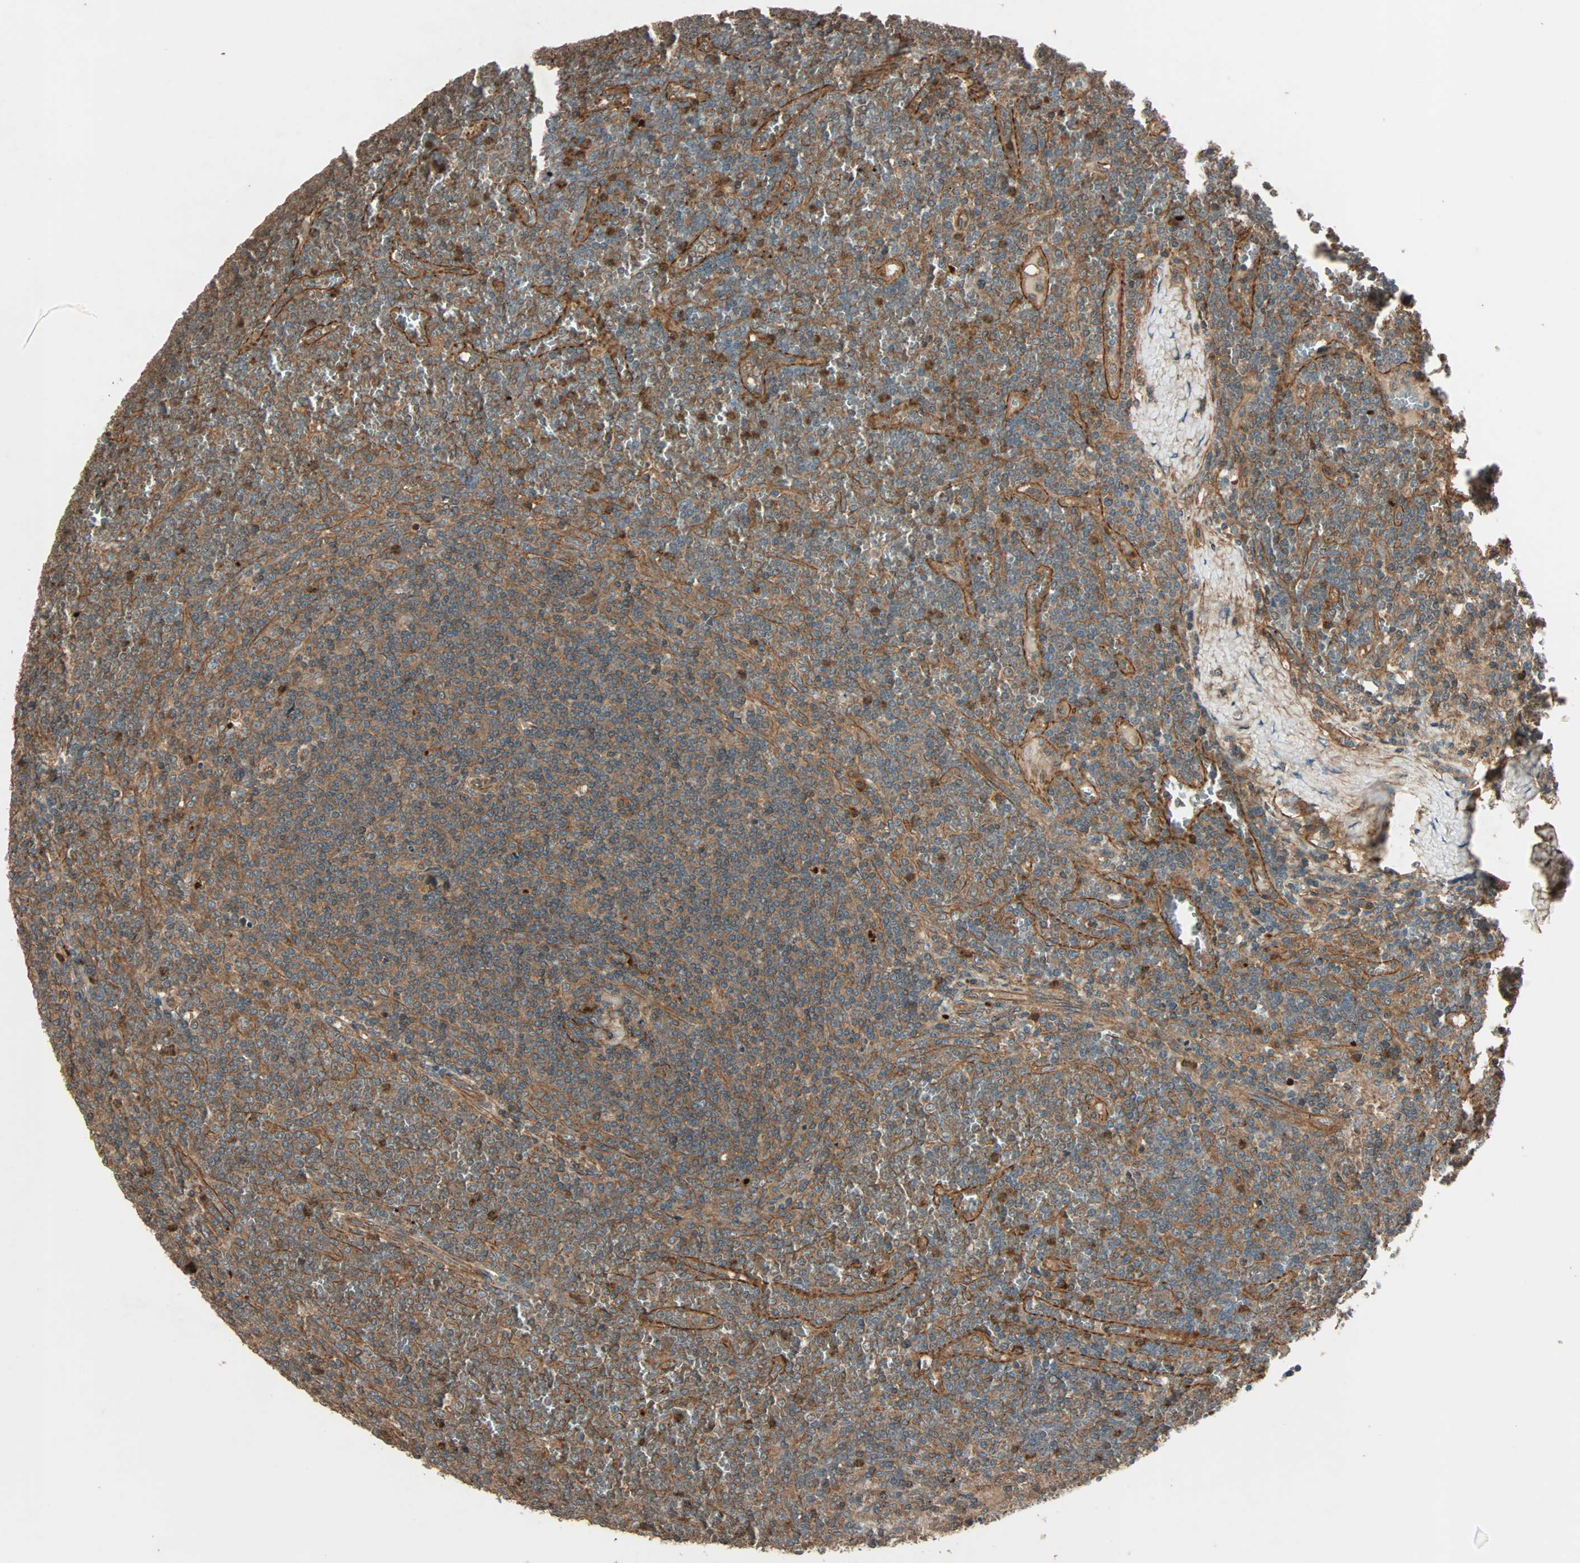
{"staining": {"intensity": "moderate", "quantity": ">75%", "location": "cytoplasmic/membranous"}, "tissue": "lymphoma", "cell_type": "Tumor cells", "image_type": "cancer", "snomed": [{"axis": "morphology", "description": "Malignant lymphoma, non-Hodgkin's type, Low grade"}, {"axis": "topography", "description": "Spleen"}], "caption": "There is medium levels of moderate cytoplasmic/membranous staining in tumor cells of malignant lymphoma, non-Hodgkin's type (low-grade), as demonstrated by immunohistochemical staining (brown color).", "gene": "GCK", "patient": {"sex": "female", "age": 19}}